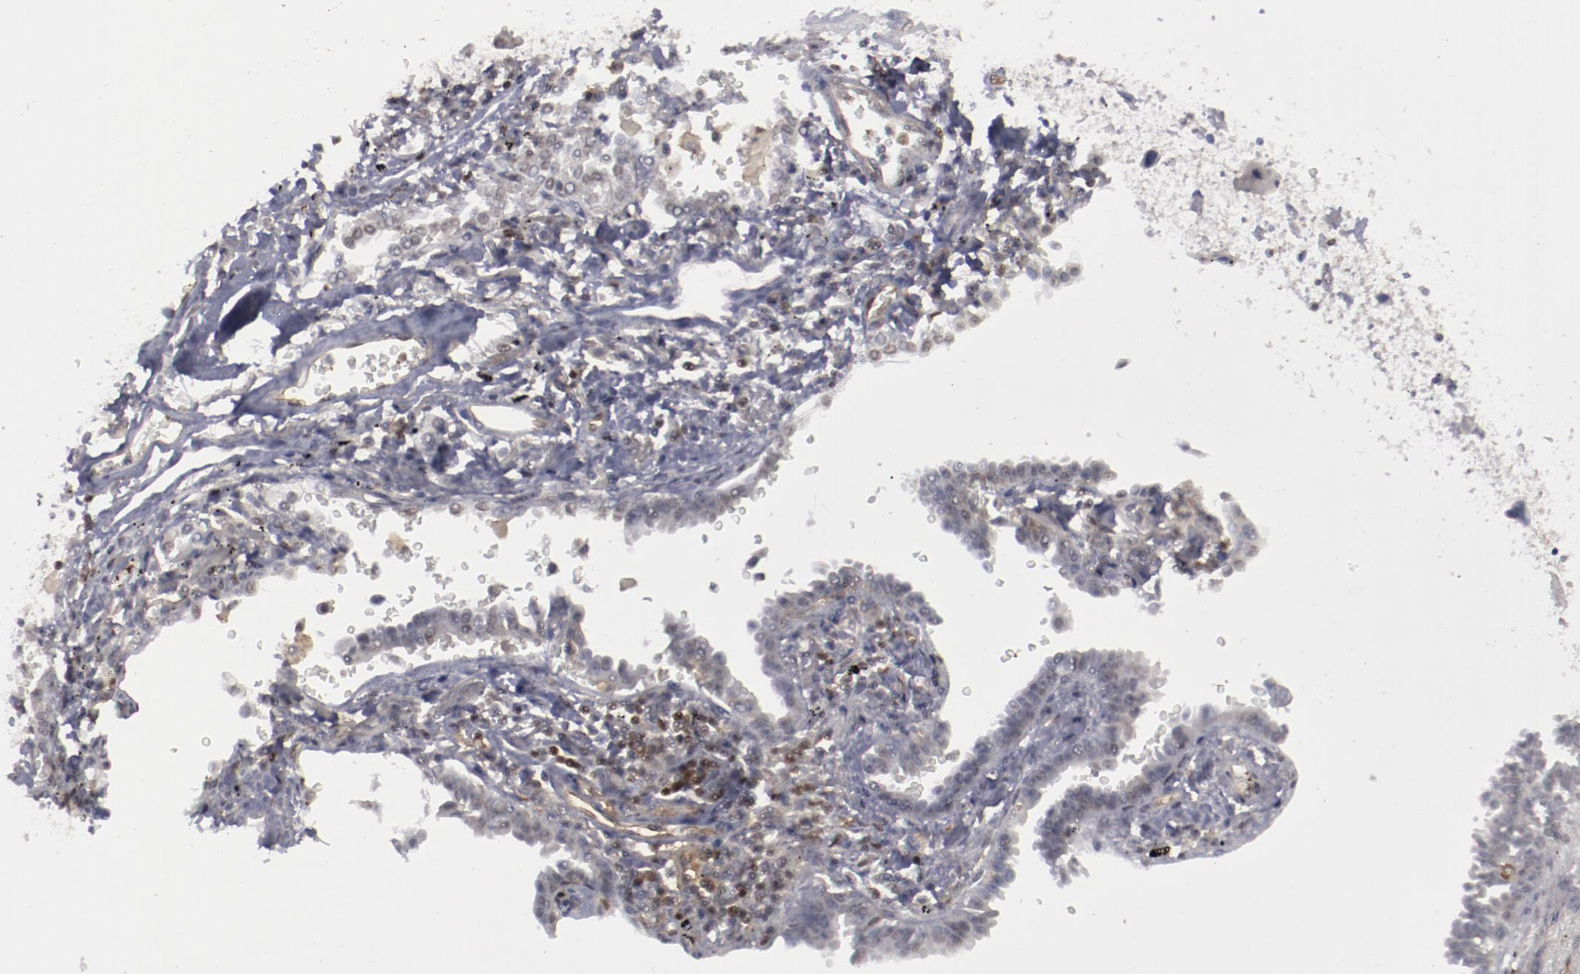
{"staining": {"intensity": "negative", "quantity": "none", "location": "none"}, "tissue": "lung cancer", "cell_type": "Tumor cells", "image_type": "cancer", "snomed": [{"axis": "morphology", "description": "Adenocarcinoma, NOS"}, {"axis": "topography", "description": "Lung"}], "caption": "A histopathology image of human lung cancer (adenocarcinoma) is negative for staining in tumor cells.", "gene": "LEF1", "patient": {"sex": "female", "age": 64}}